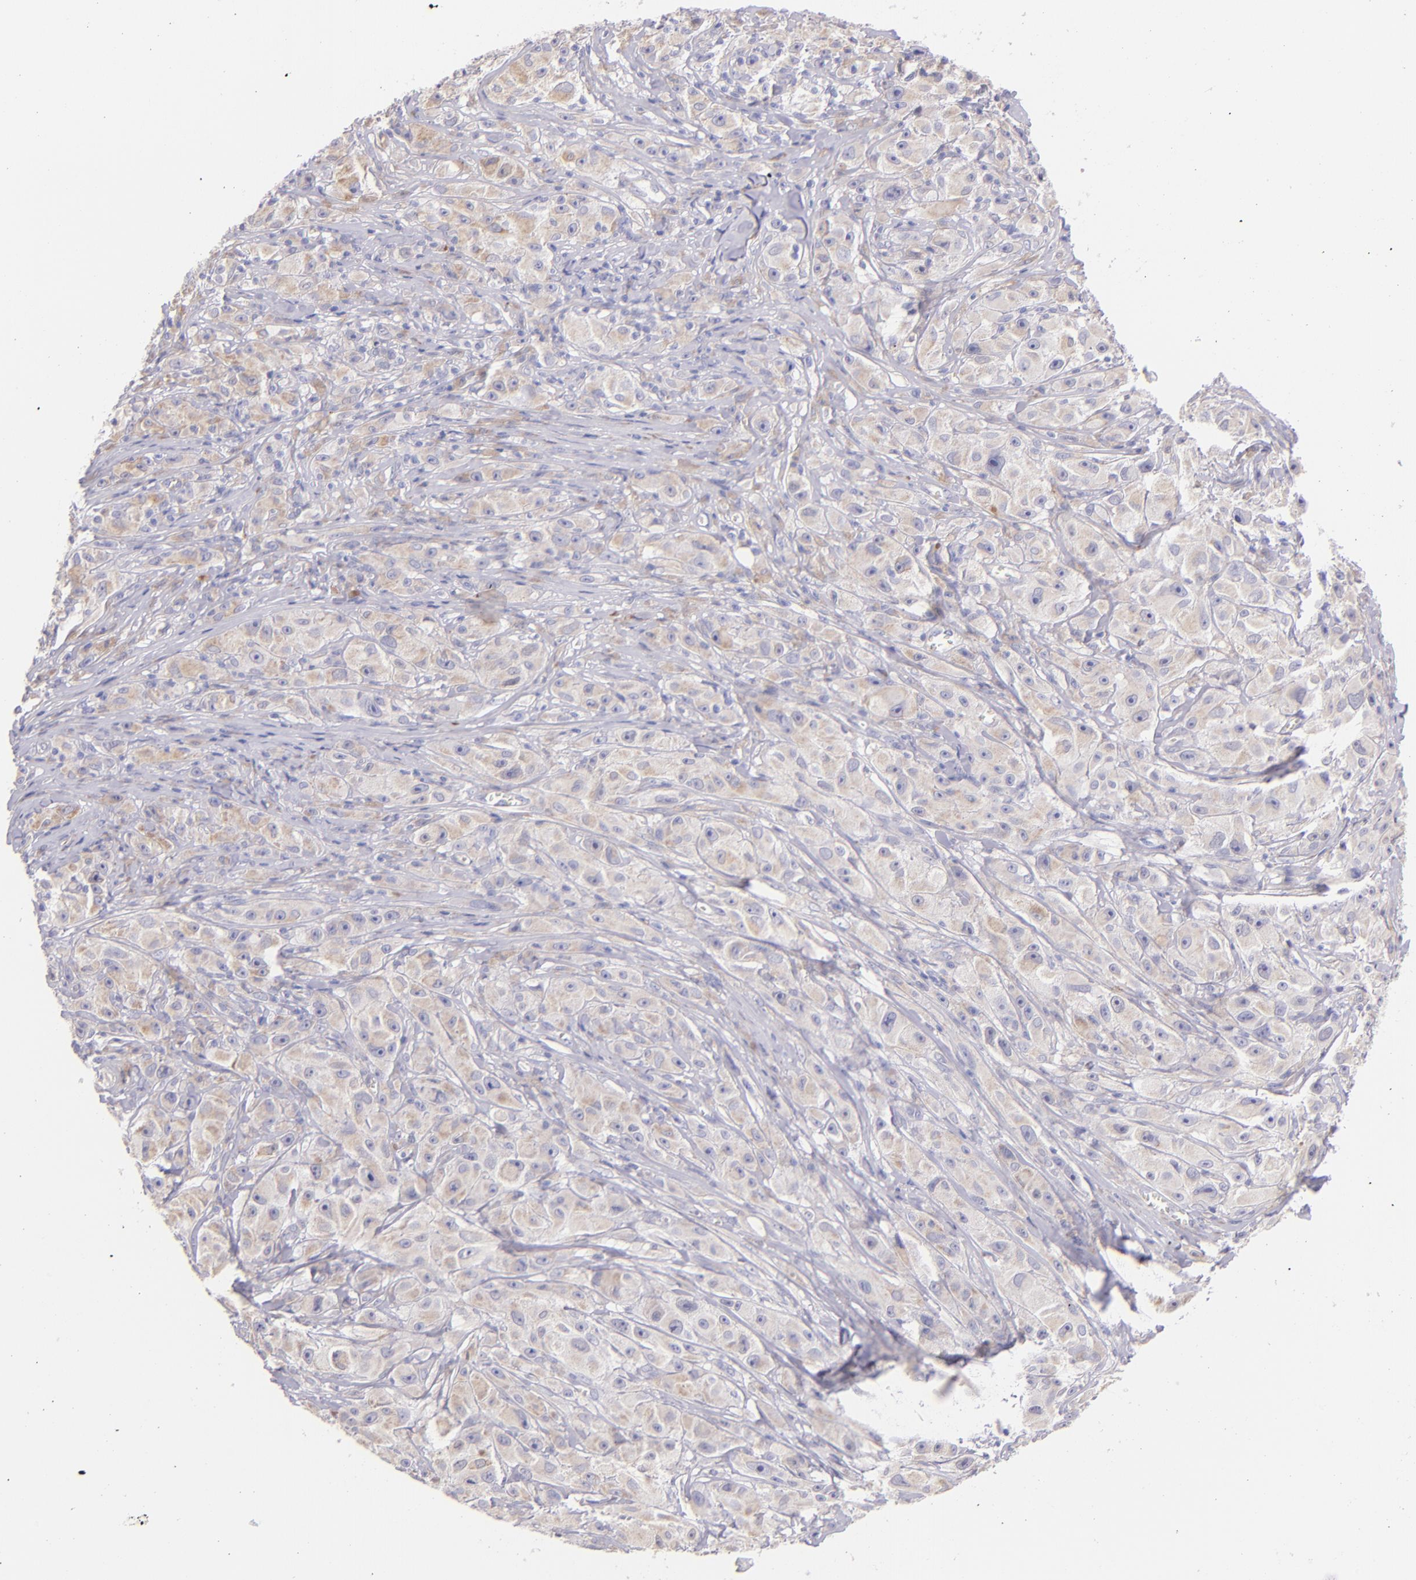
{"staining": {"intensity": "weak", "quantity": ">75%", "location": "cytoplasmic/membranous"}, "tissue": "melanoma", "cell_type": "Tumor cells", "image_type": "cancer", "snomed": [{"axis": "morphology", "description": "Malignant melanoma, NOS"}, {"axis": "topography", "description": "Skin"}], "caption": "High-power microscopy captured an immunohistochemistry photomicrograph of melanoma, revealing weak cytoplasmic/membranous positivity in about >75% of tumor cells.", "gene": "SH2D4A", "patient": {"sex": "male", "age": 56}}